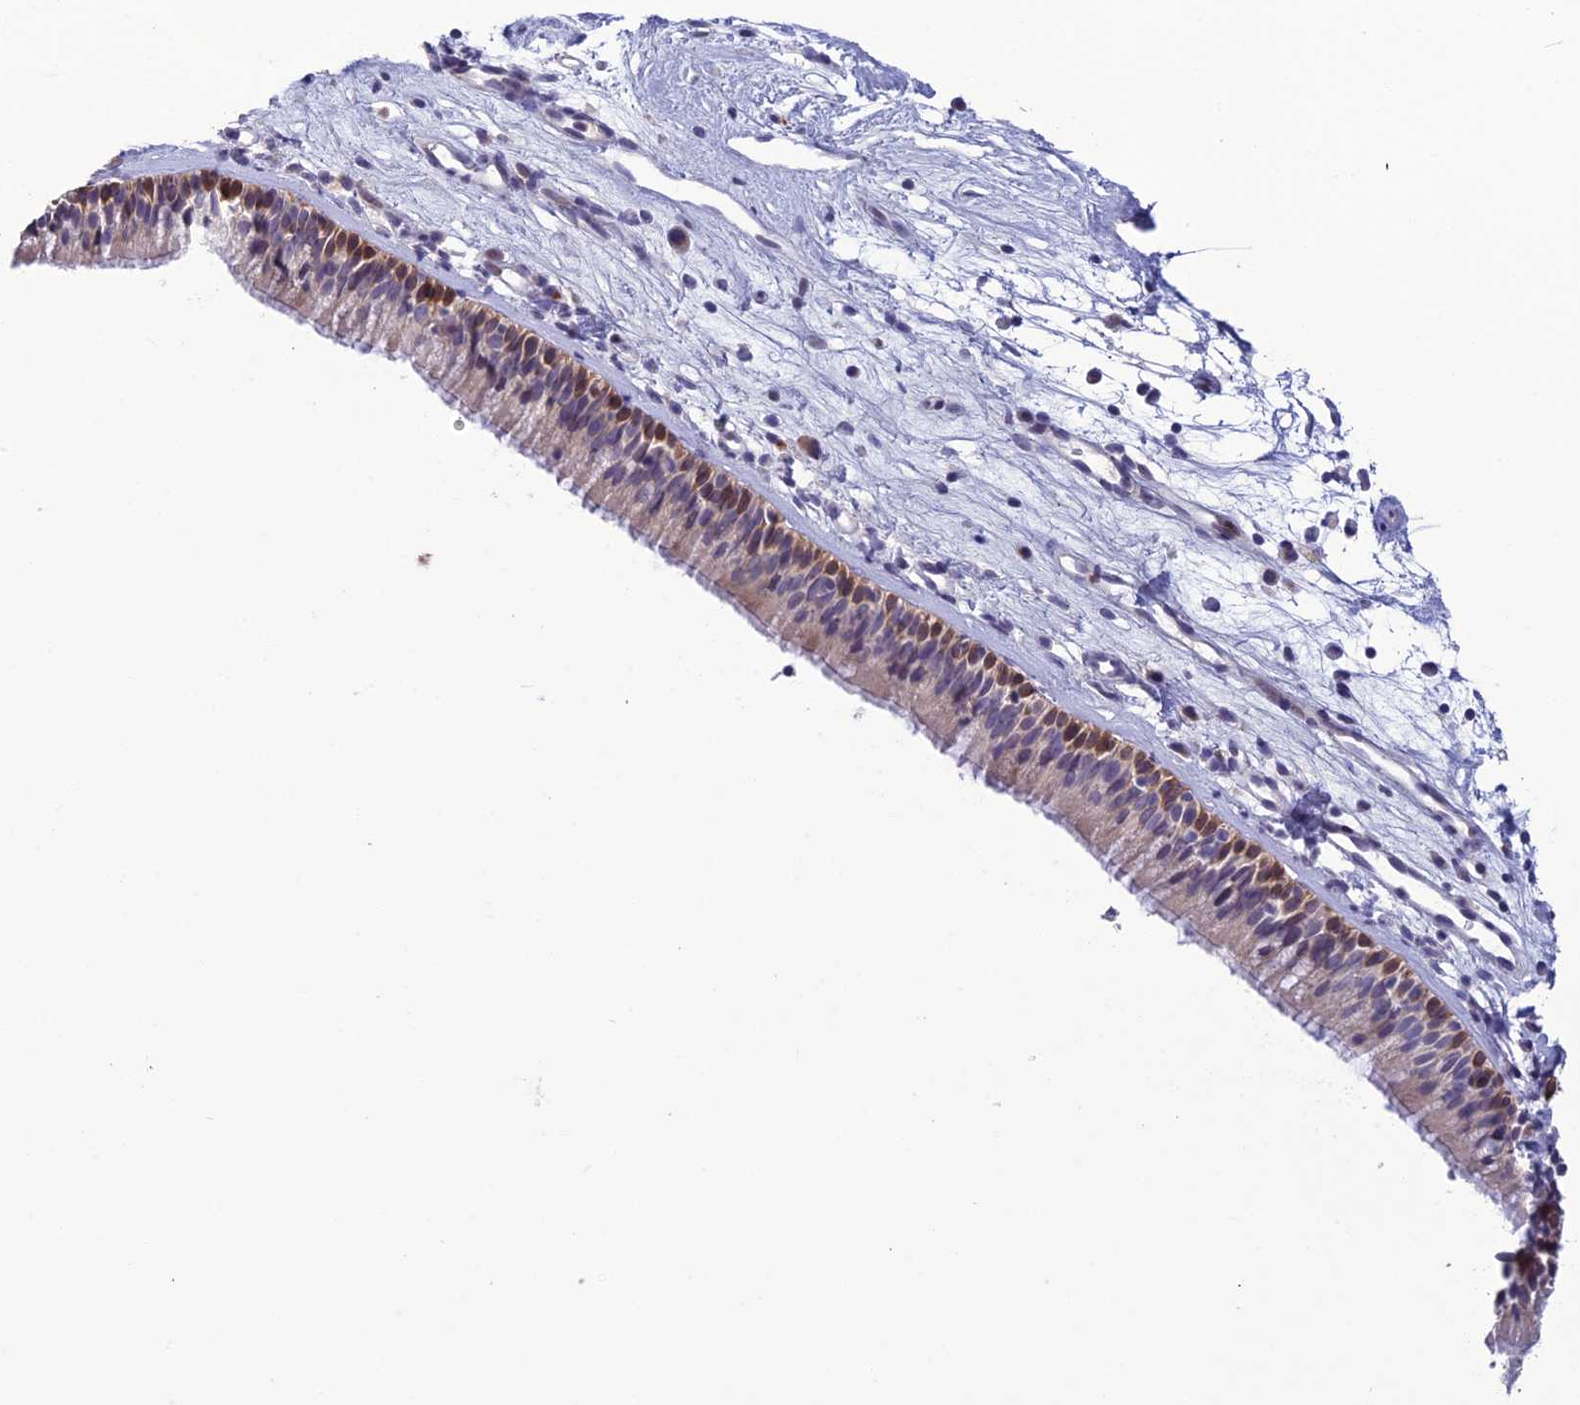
{"staining": {"intensity": "moderate", "quantity": "25%-75%", "location": "cytoplasmic/membranous"}, "tissue": "nasopharynx", "cell_type": "Respiratory epithelial cells", "image_type": "normal", "snomed": [{"axis": "morphology", "description": "Normal tissue, NOS"}, {"axis": "morphology", "description": "Inflammation, NOS"}, {"axis": "morphology", "description": "Malignant melanoma, Metastatic site"}, {"axis": "topography", "description": "Nasopharynx"}], "caption": "A brown stain shows moderate cytoplasmic/membranous positivity of a protein in respiratory epithelial cells of unremarkable human nasopharynx. The staining was performed using DAB (3,3'-diaminobenzidine), with brown indicating positive protein expression. Nuclei are stained blue with hematoxylin.", "gene": "TMEM134", "patient": {"sex": "male", "age": 70}}